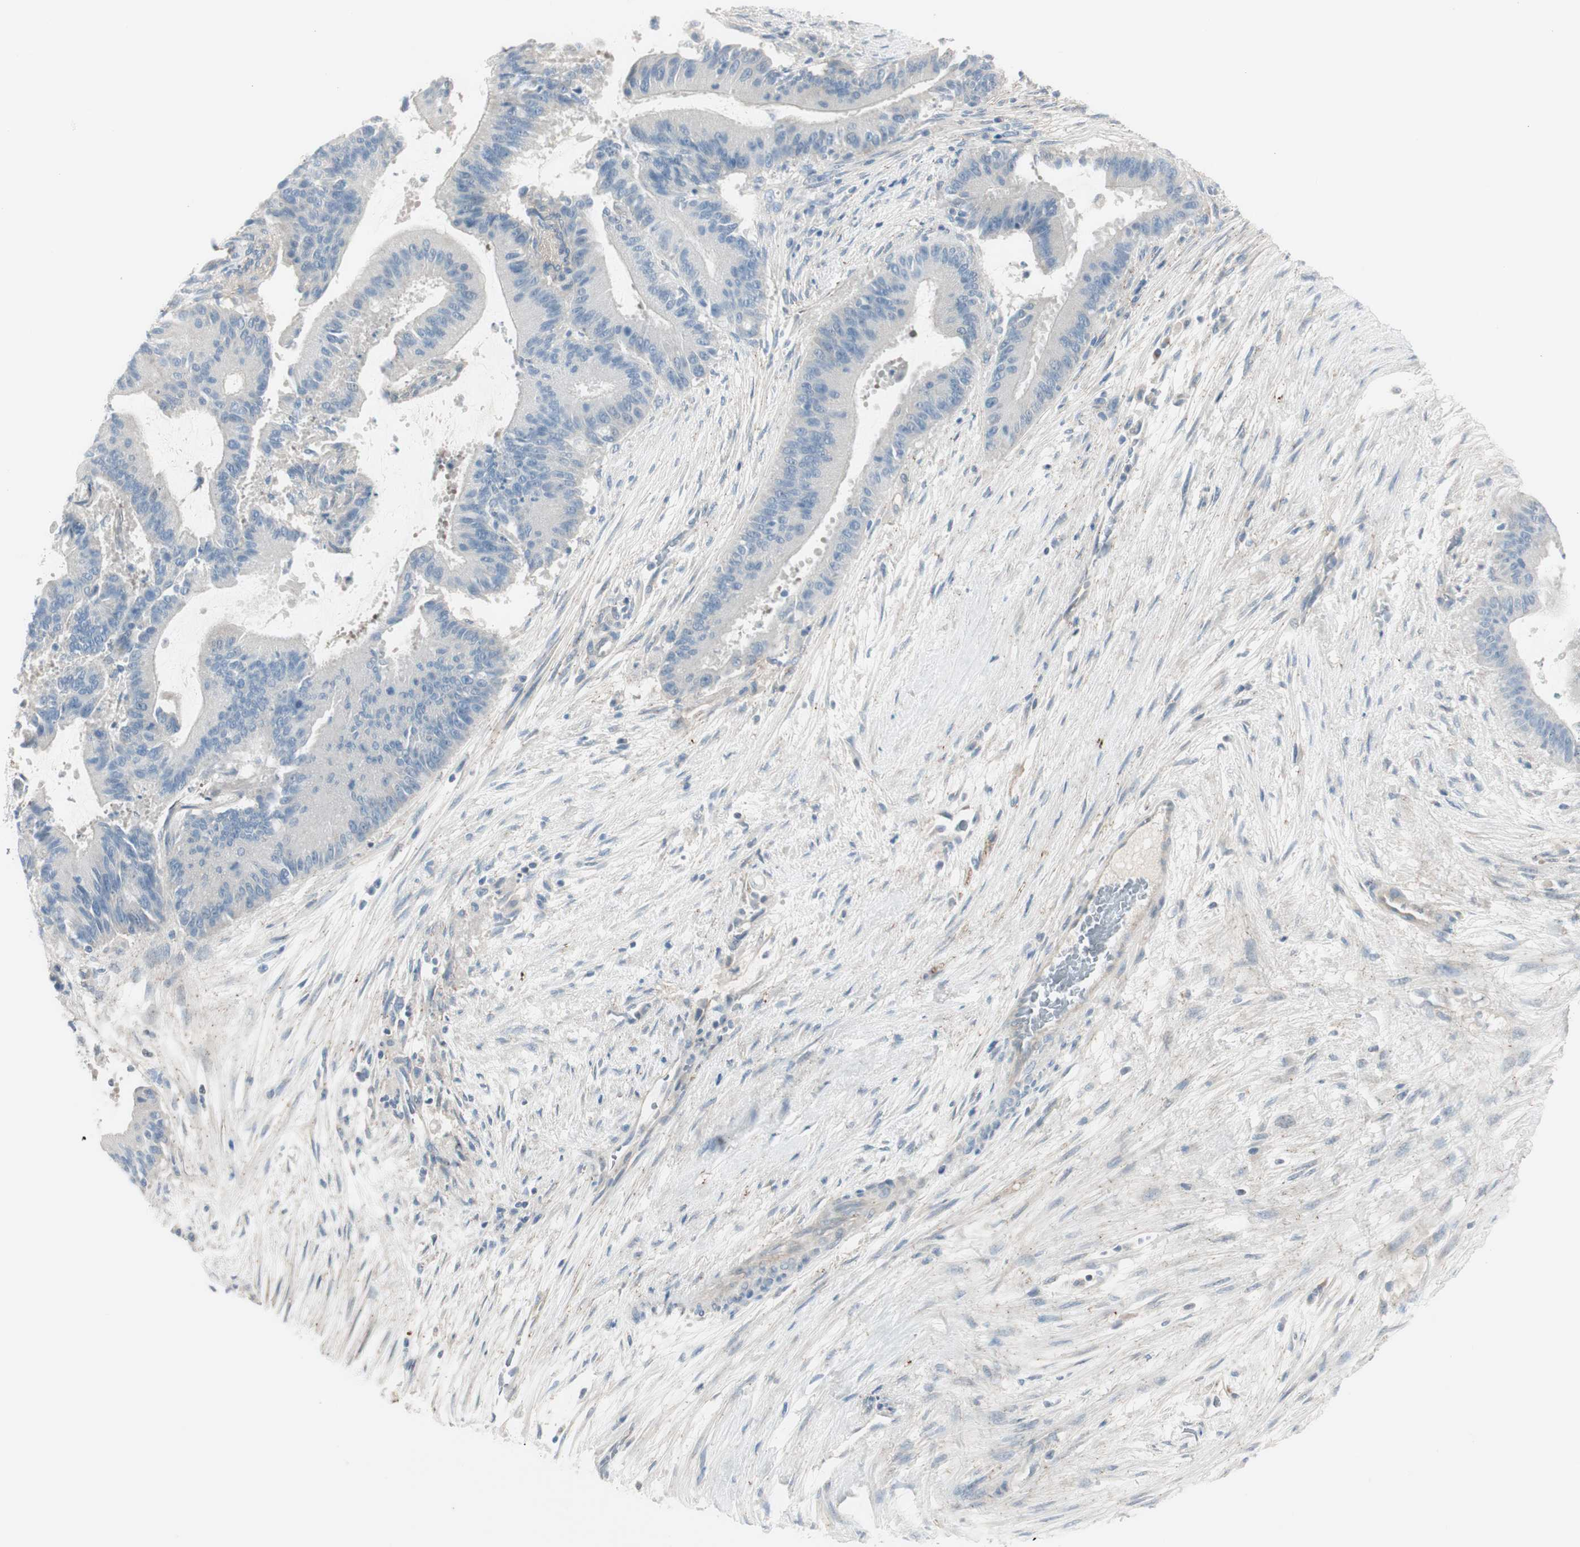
{"staining": {"intensity": "negative", "quantity": "none", "location": "none"}, "tissue": "liver cancer", "cell_type": "Tumor cells", "image_type": "cancer", "snomed": [{"axis": "morphology", "description": "Cholangiocarcinoma"}, {"axis": "topography", "description": "Liver"}], "caption": "DAB (3,3'-diaminobenzidine) immunohistochemical staining of human liver cancer (cholangiocarcinoma) displays no significant positivity in tumor cells.", "gene": "CACNA2D1", "patient": {"sex": "female", "age": 73}}